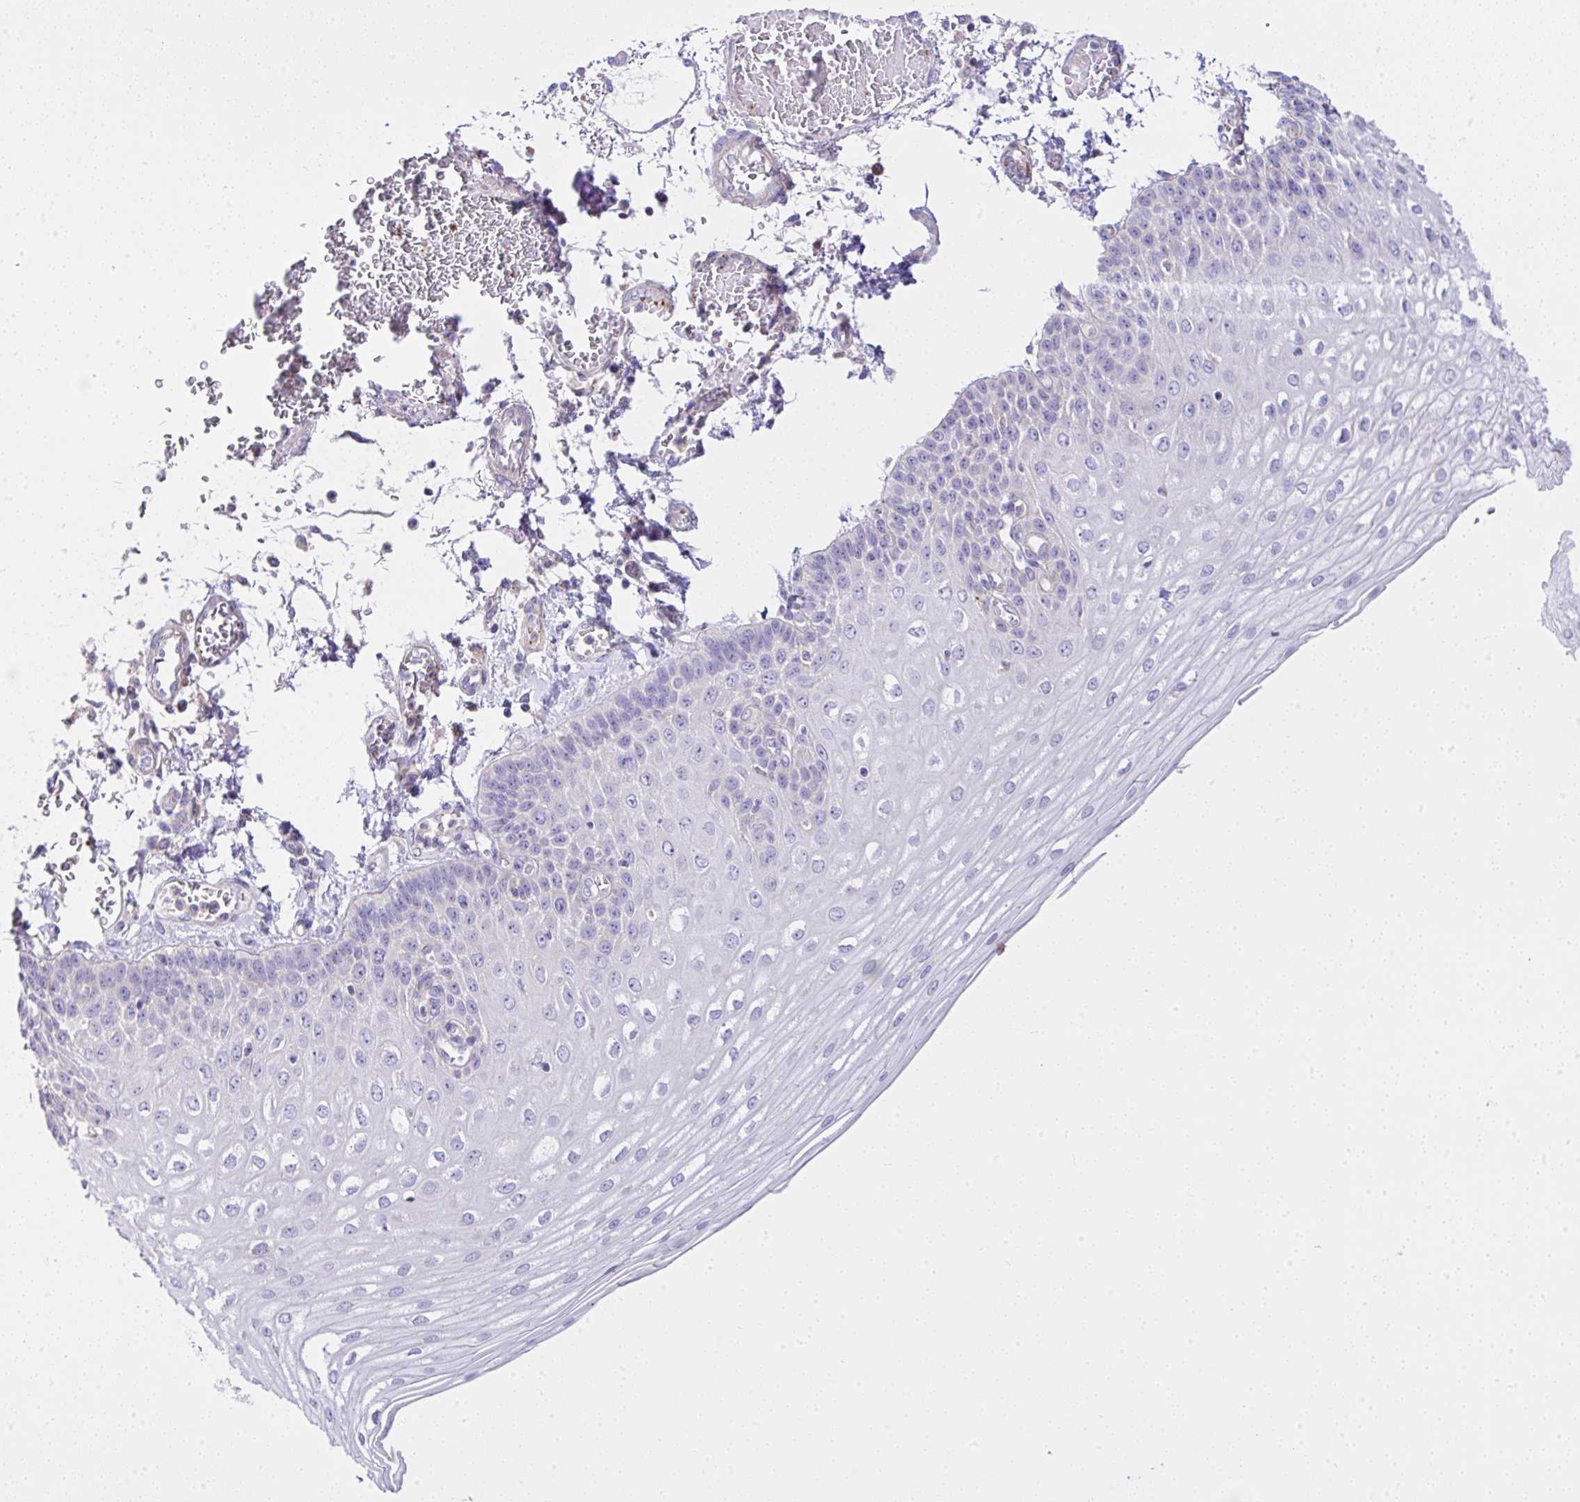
{"staining": {"intensity": "negative", "quantity": "none", "location": "none"}, "tissue": "esophagus", "cell_type": "Squamous epithelial cells", "image_type": "normal", "snomed": [{"axis": "morphology", "description": "Normal tissue, NOS"}, {"axis": "morphology", "description": "Adenocarcinoma, NOS"}, {"axis": "topography", "description": "Esophagus"}], "caption": "Squamous epithelial cells show no significant protein staining in unremarkable esophagus. Brightfield microscopy of immunohistochemistry (IHC) stained with DAB (brown) and hematoxylin (blue), captured at high magnification.", "gene": "CCDC142", "patient": {"sex": "male", "age": 81}}